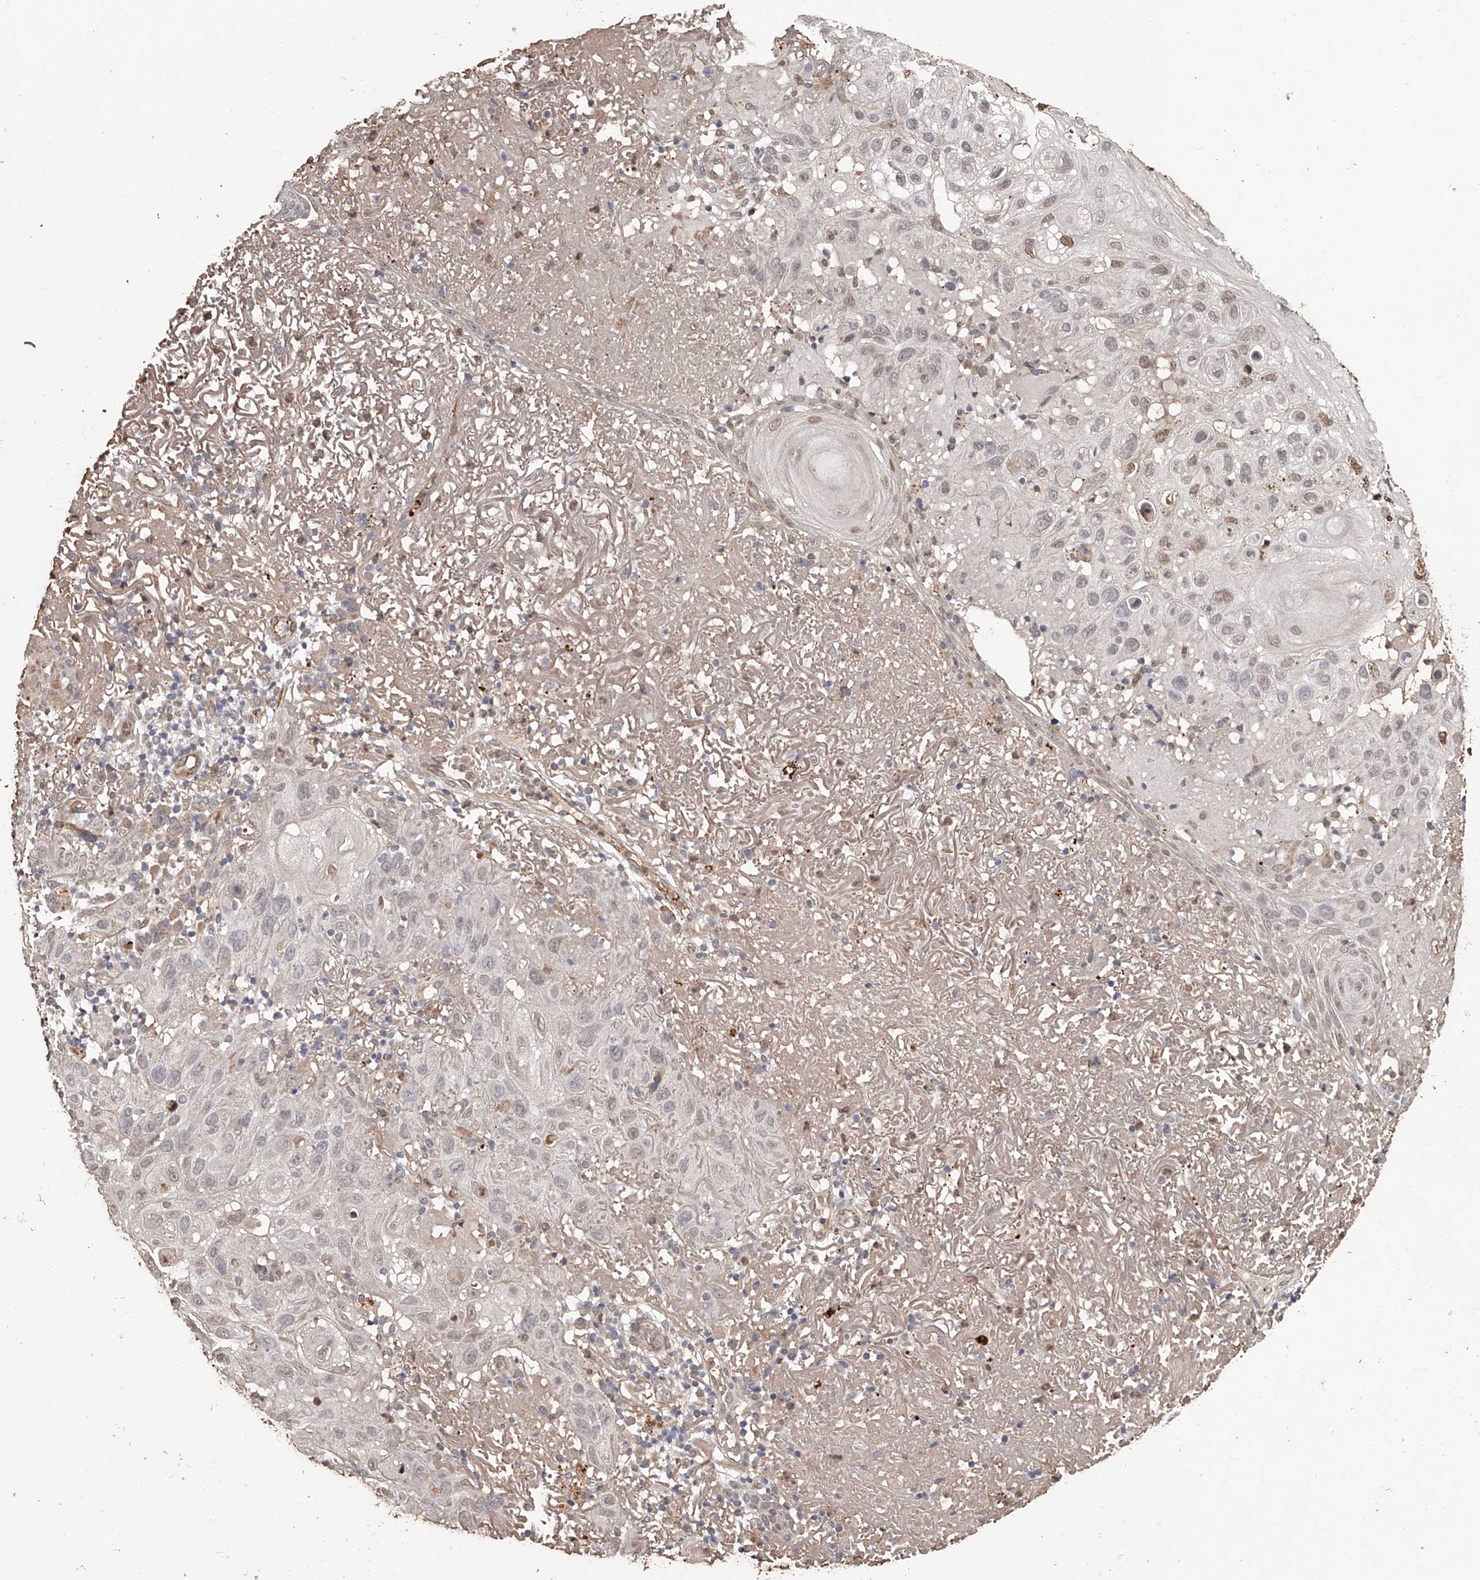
{"staining": {"intensity": "weak", "quantity": "25%-75%", "location": "nuclear"}, "tissue": "skin cancer", "cell_type": "Tumor cells", "image_type": "cancer", "snomed": [{"axis": "morphology", "description": "Normal tissue, NOS"}, {"axis": "morphology", "description": "Squamous cell carcinoma, NOS"}, {"axis": "topography", "description": "Skin"}], "caption": "Skin cancer (squamous cell carcinoma) tissue displays weak nuclear staining in approximately 25%-75% of tumor cells (DAB (3,3'-diaminobenzidine) IHC, brown staining for protein, blue staining for nuclei).", "gene": "URGCP", "patient": {"sex": "female", "age": 96}}